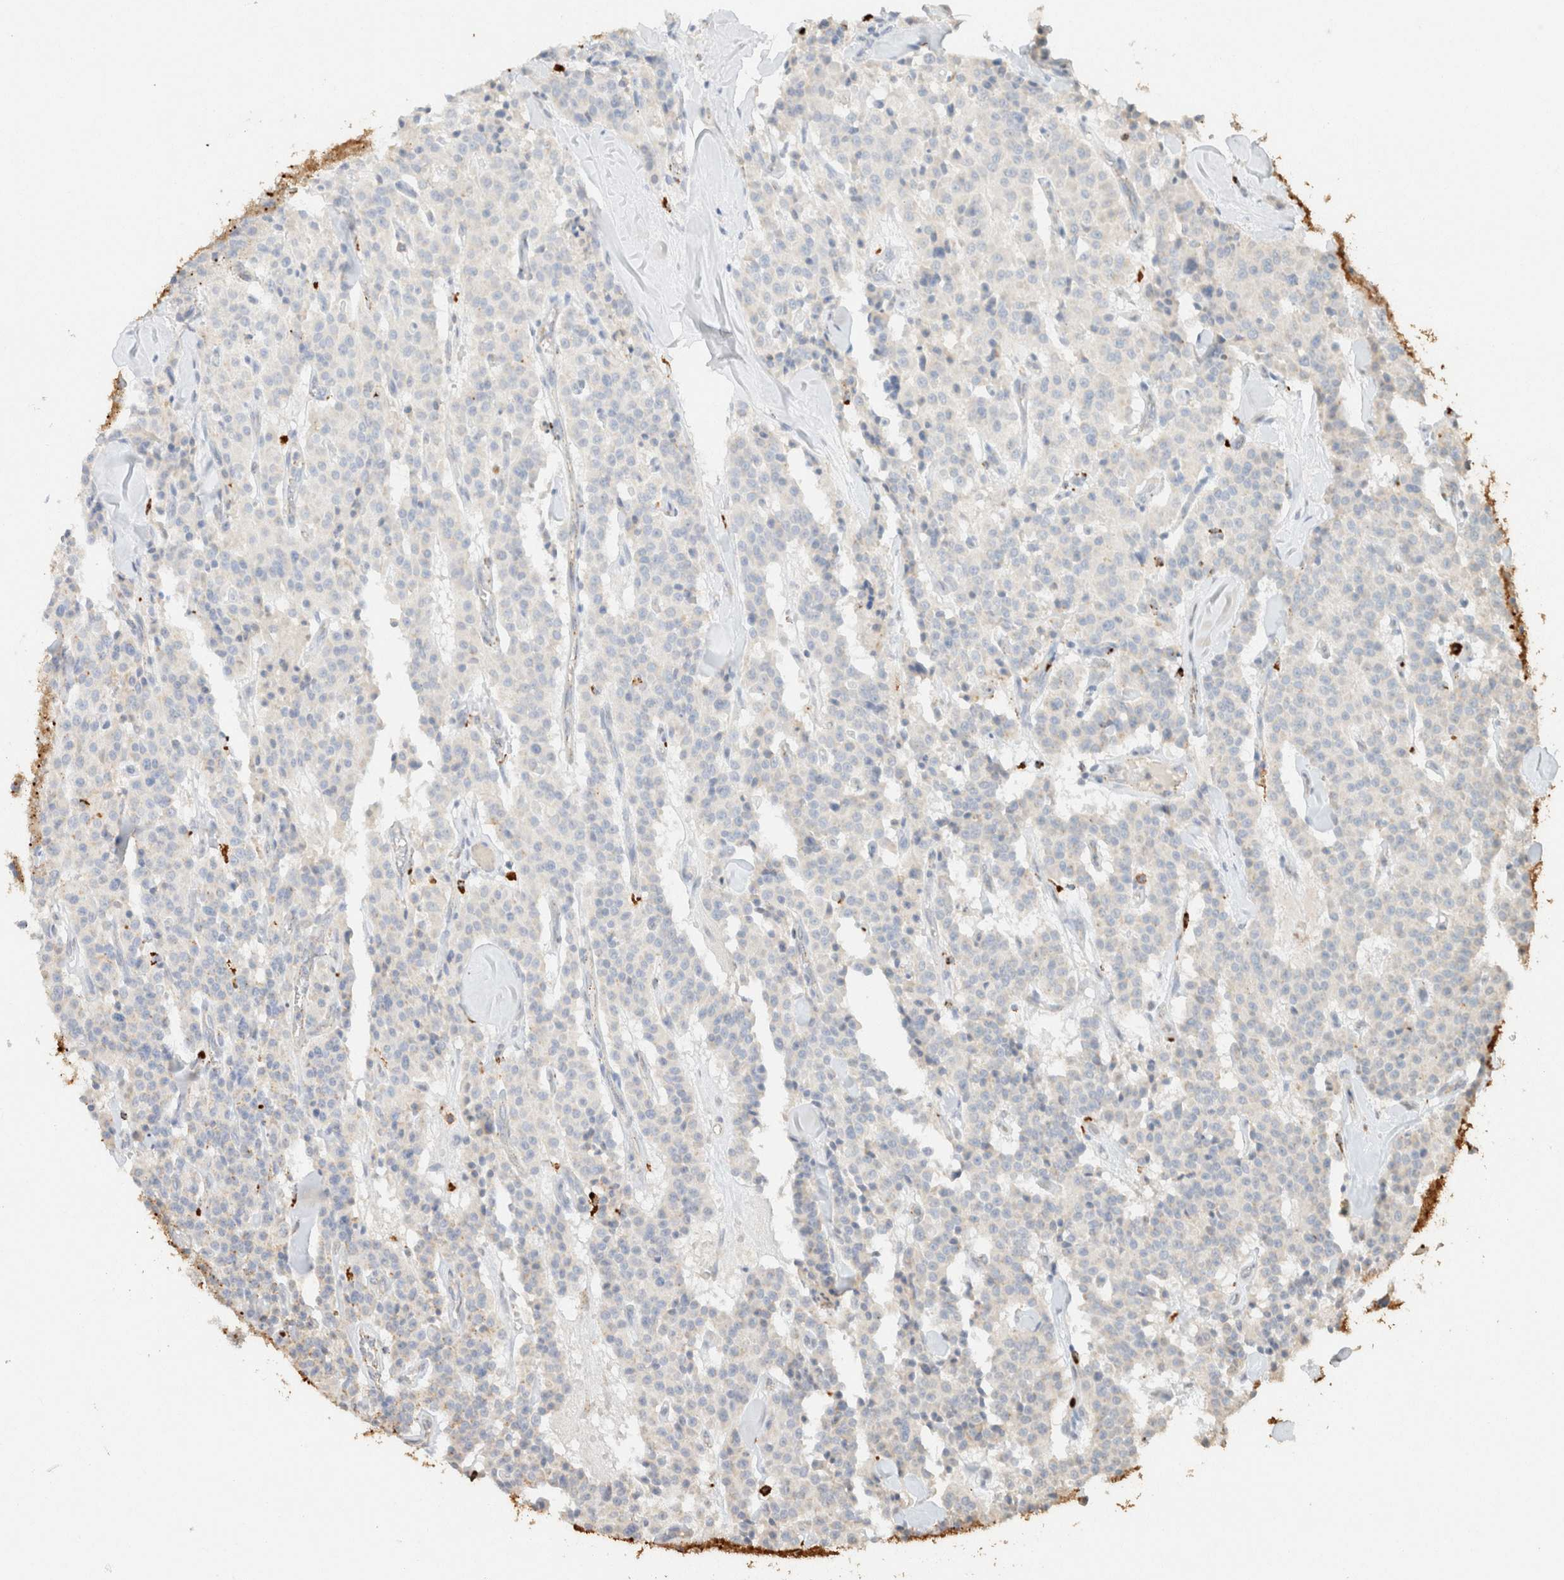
{"staining": {"intensity": "negative", "quantity": "none", "location": "none"}, "tissue": "carcinoid", "cell_type": "Tumor cells", "image_type": "cancer", "snomed": [{"axis": "morphology", "description": "Carcinoid, malignant, NOS"}, {"axis": "topography", "description": "Lung"}], "caption": "This is a image of immunohistochemistry (IHC) staining of carcinoid, which shows no positivity in tumor cells.", "gene": "CTSC", "patient": {"sex": "male", "age": 30}}